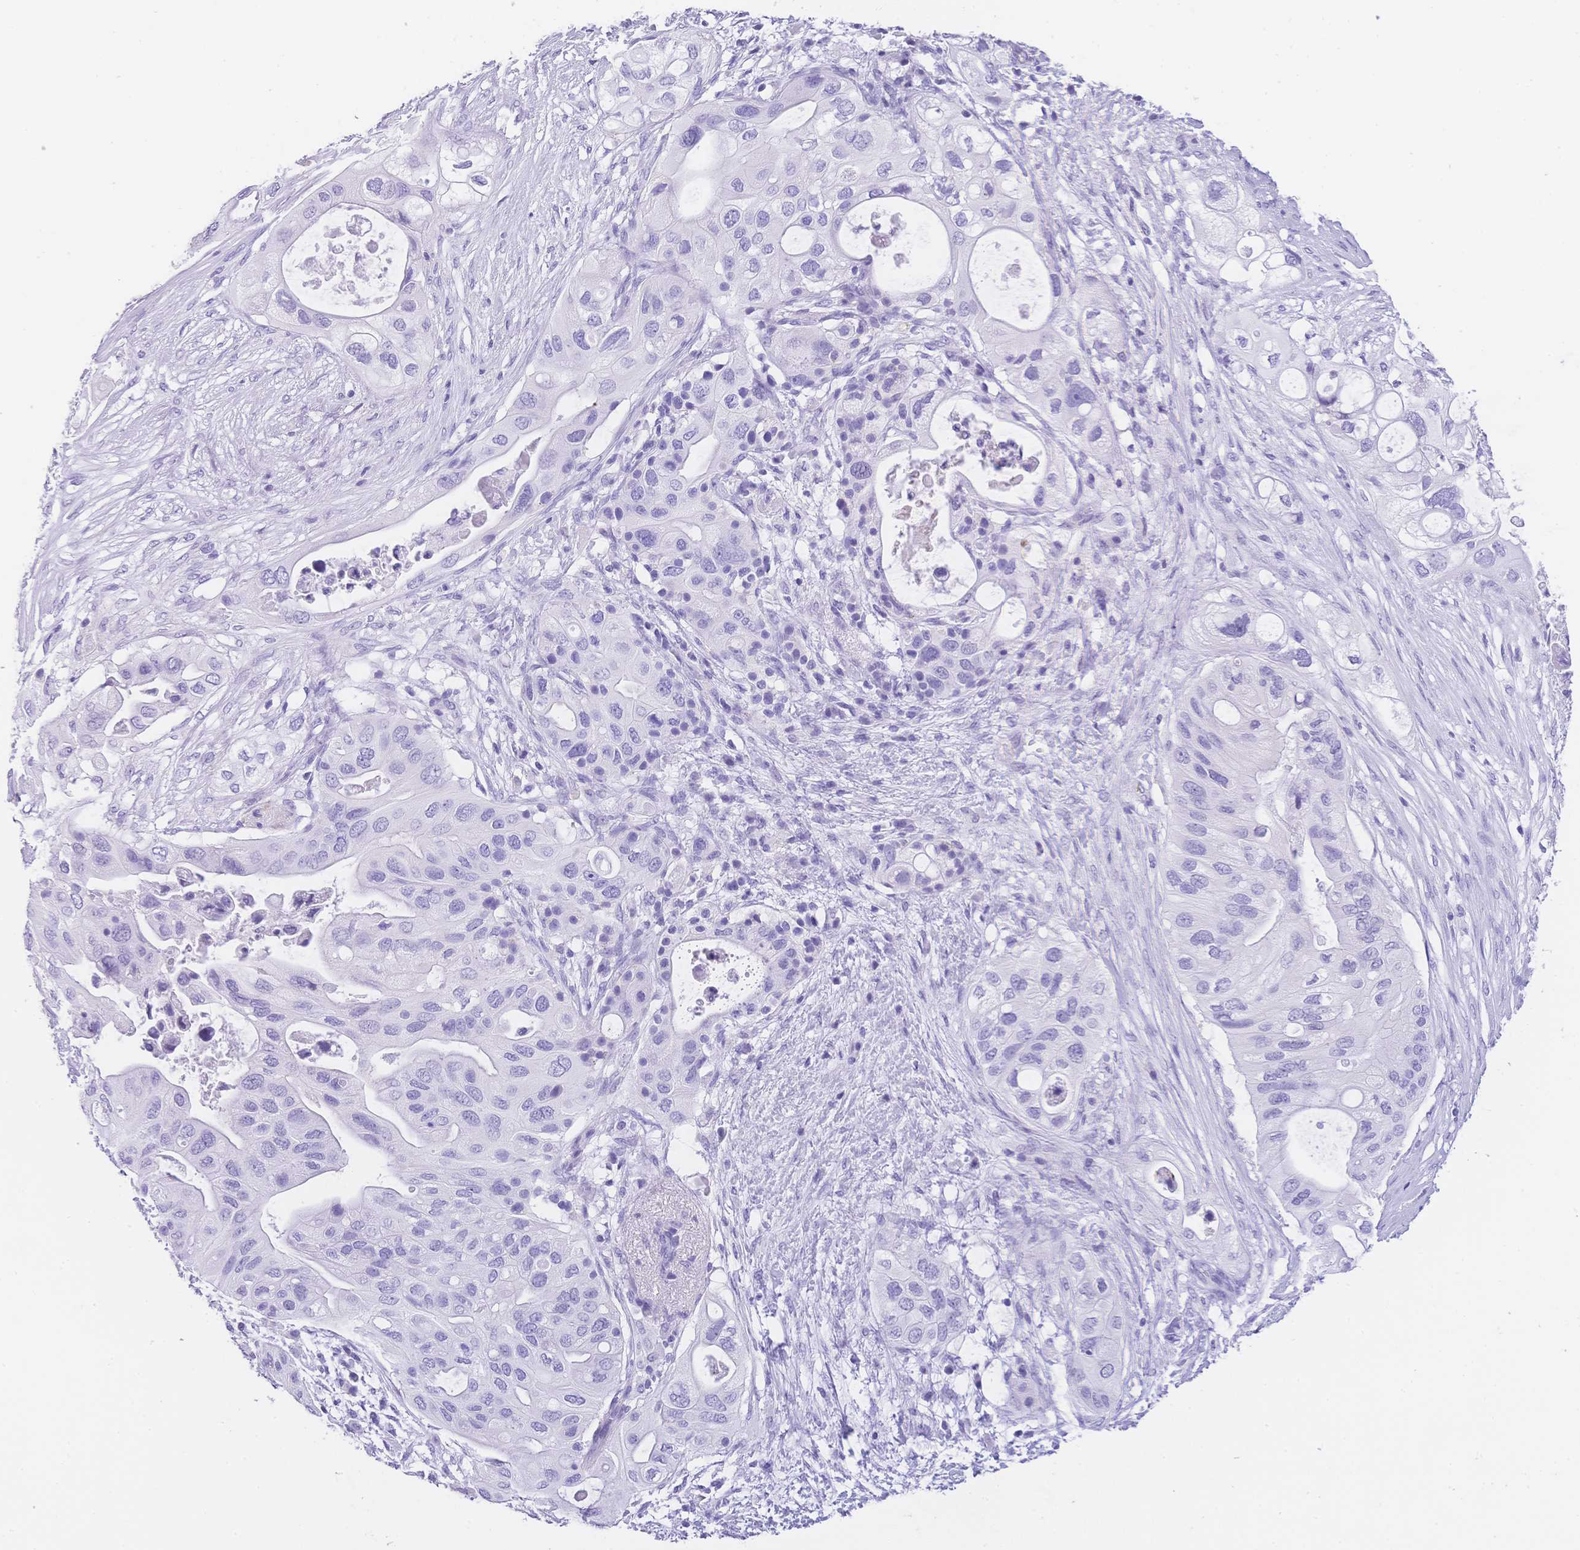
{"staining": {"intensity": "negative", "quantity": "none", "location": "none"}, "tissue": "pancreatic cancer", "cell_type": "Tumor cells", "image_type": "cancer", "snomed": [{"axis": "morphology", "description": "Adenocarcinoma, NOS"}, {"axis": "topography", "description": "Pancreas"}], "caption": "Histopathology image shows no protein expression in tumor cells of pancreatic cancer tissue.", "gene": "MUC21", "patient": {"sex": "female", "age": 72}}